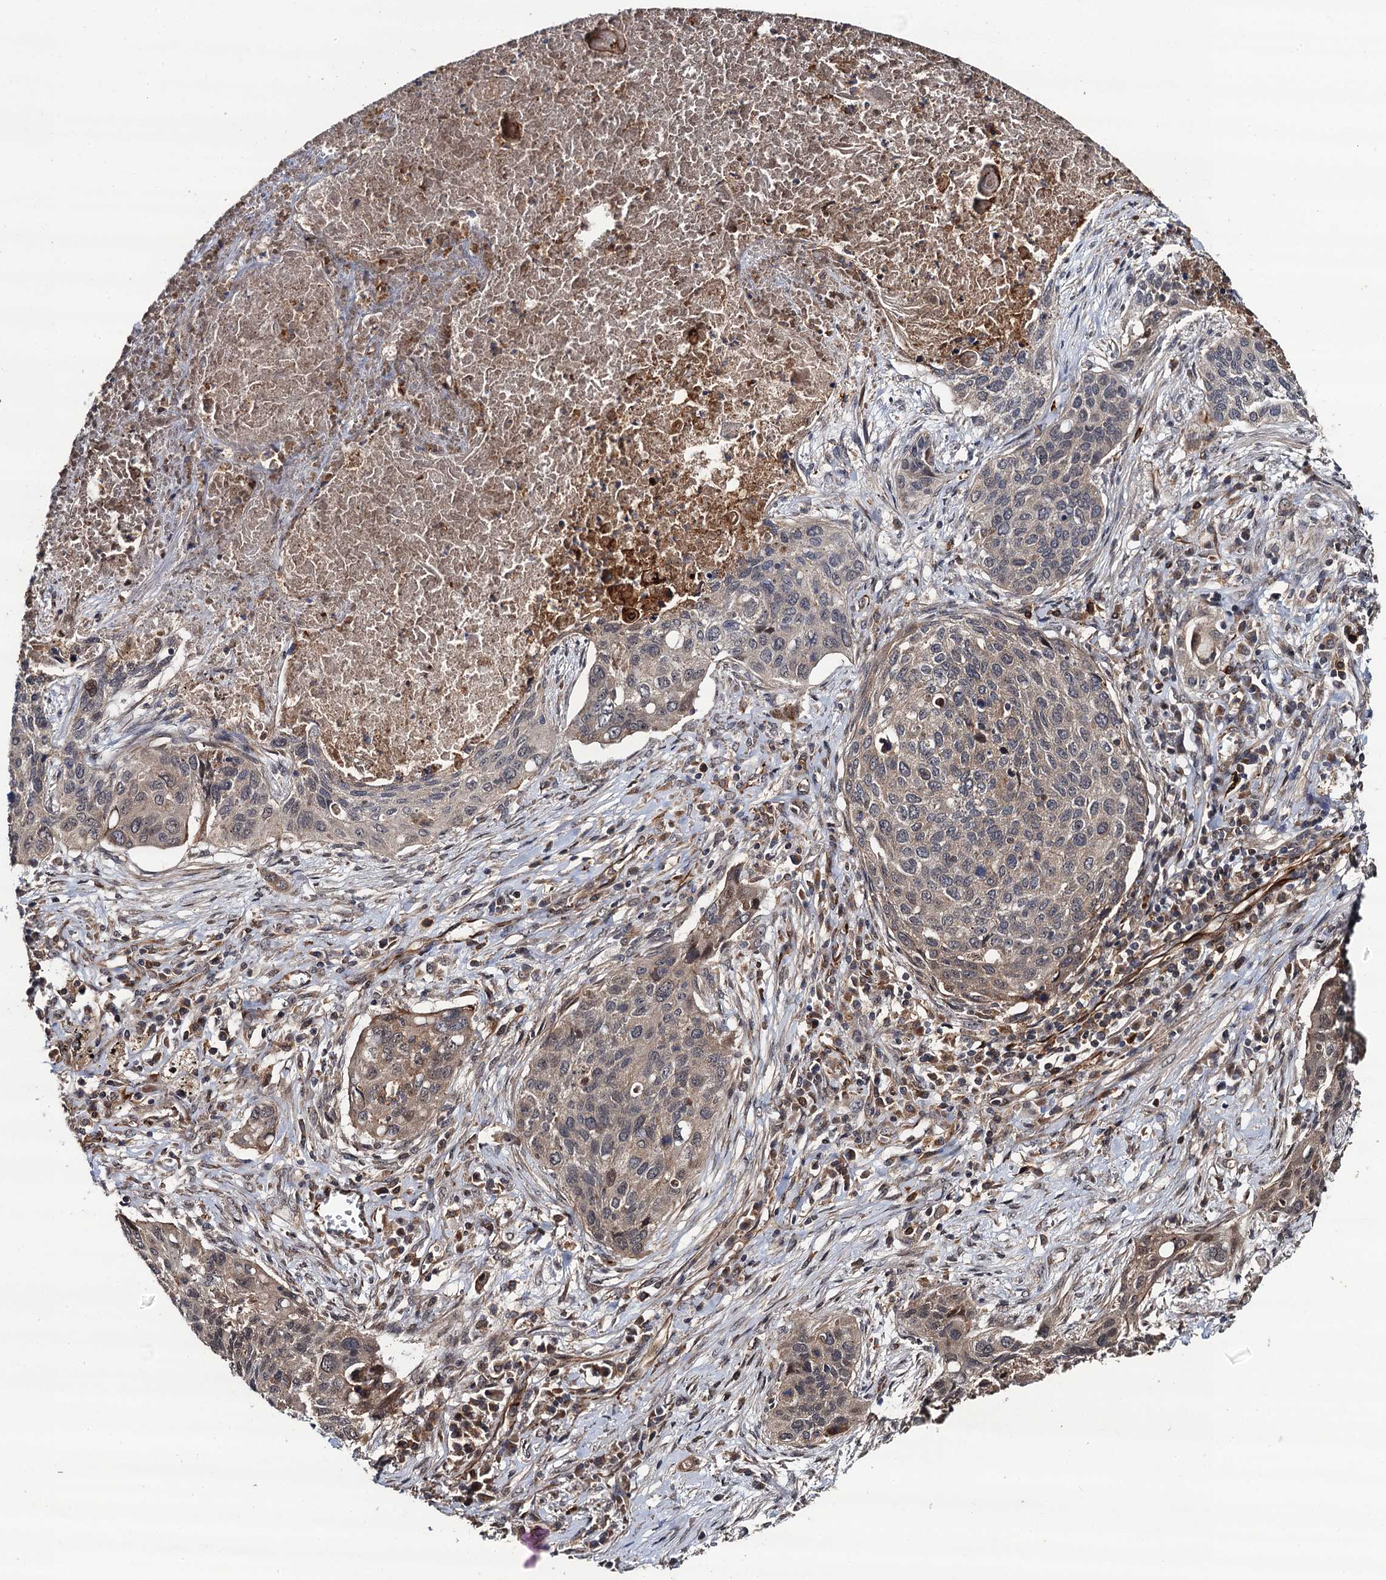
{"staining": {"intensity": "moderate", "quantity": "<25%", "location": "nuclear"}, "tissue": "lung cancer", "cell_type": "Tumor cells", "image_type": "cancer", "snomed": [{"axis": "morphology", "description": "Squamous cell carcinoma, NOS"}, {"axis": "topography", "description": "Lung"}], "caption": "Brown immunohistochemical staining in human lung cancer (squamous cell carcinoma) reveals moderate nuclear staining in approximately <25% of tumor cells. The protein of interest is shown in brown color, while the nuclei are stained blue.", "gene": "FSIP1", "patient": {"sex": "female", "age": 63}}